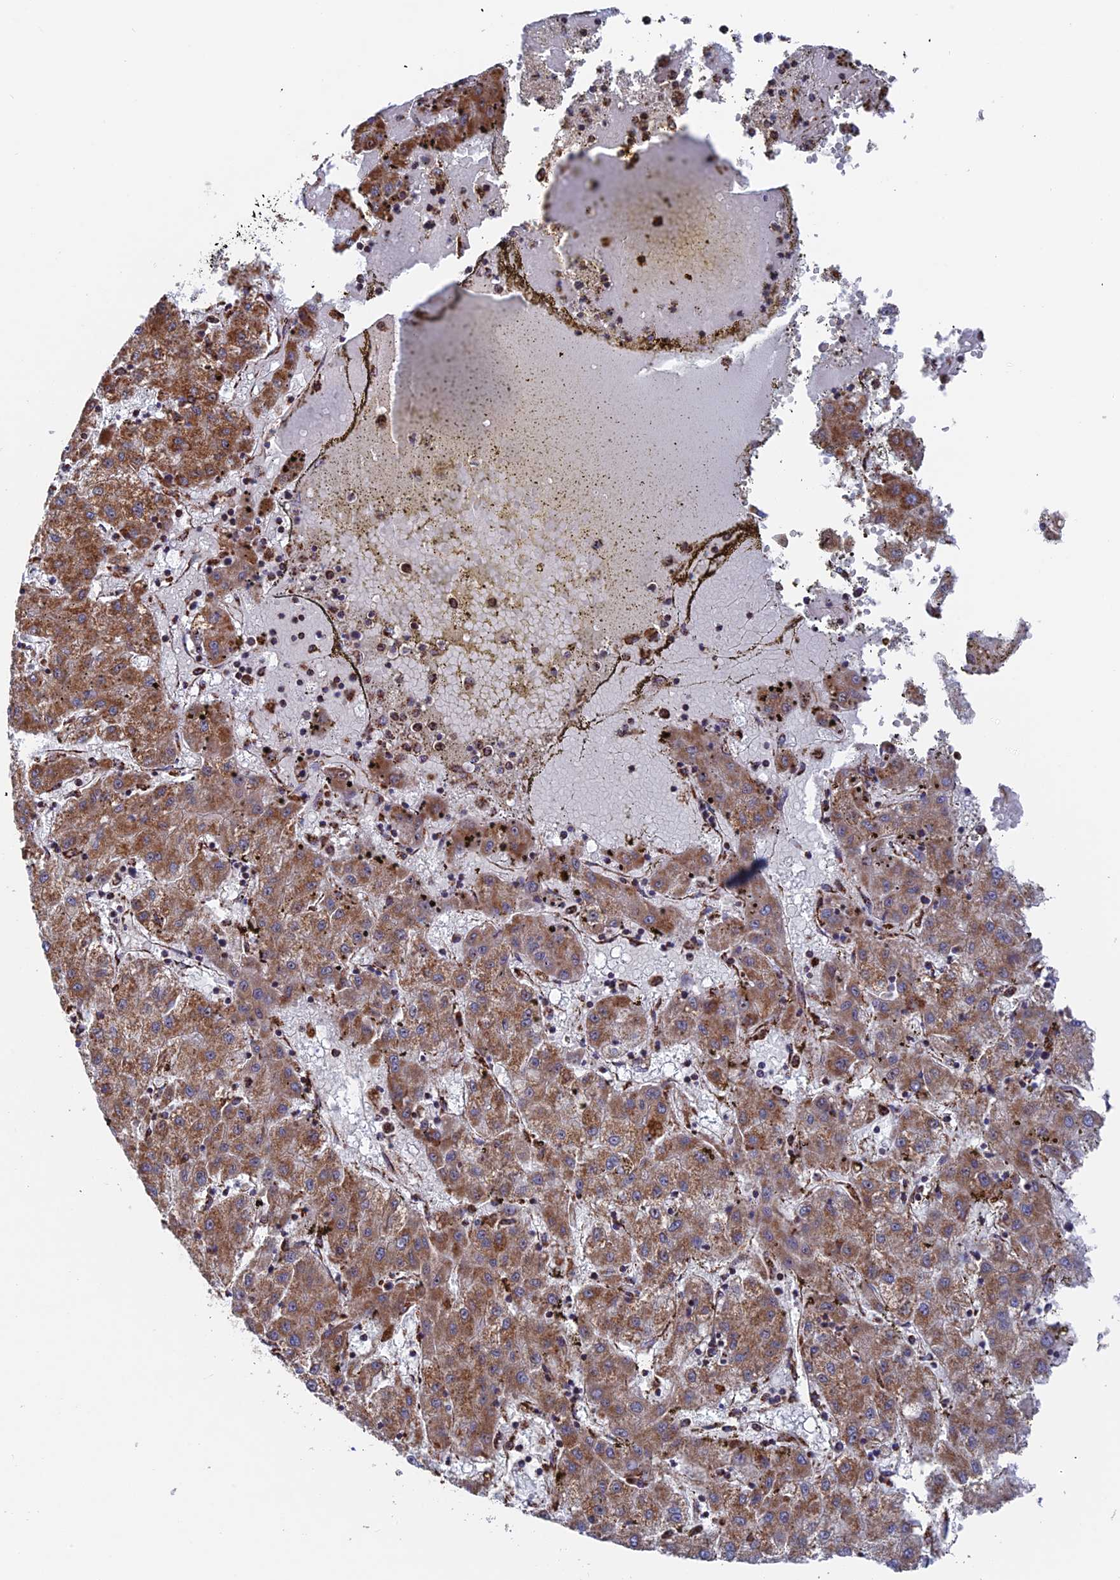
{"staining": {"intensity": "moderate", "quantity": ">75%", "location": "cytoplasmic/membranous"}, "tissue": "liver cancer", "cell_type": "Tumor cells", "image_type": "cancer", "snomed": [{"axis": "morphology", "description": "Carcinoma, Hepatocellular, NOS"}, {"axis": "topography", "description": "Liver"}], "caption": "The image reveals staining of liver hepatocellular carcinoma, revealing moderate cytoplasmic/membranous protein expression (brown color) within tumor cells.", "gene": "DTYMK", "patient": {"sex": "male", "age": 72}}